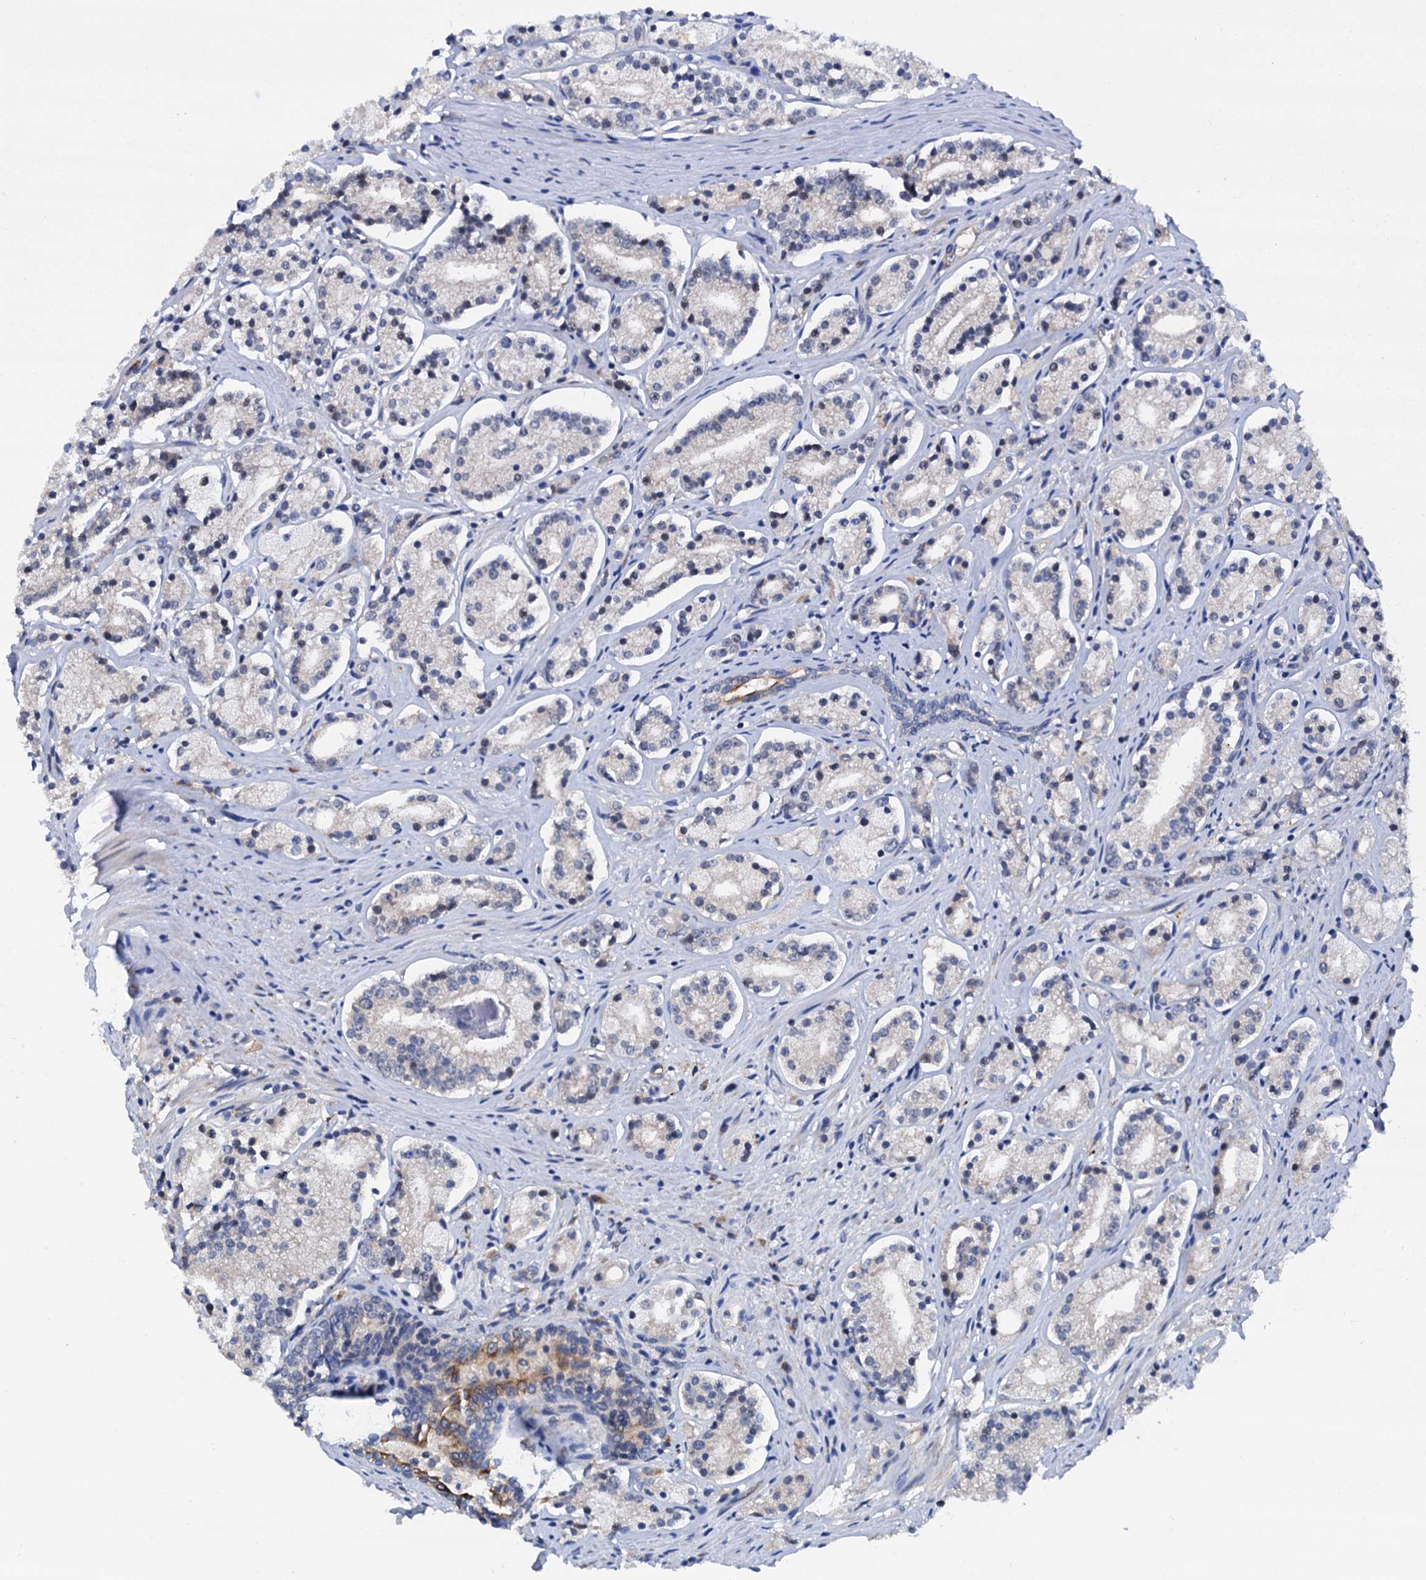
{"staining": {"intensity": "negative", "quantity": "none", "location": "none"}, "tissue": "prostate cancer", "cell_type": "Tumor cells", "image_type": "cancer", "snomed": [{"axis": "morphology", "description": "Adenocarcinoma, High grade"}, {"axis": "topography", "description": "Prostate"}], "caption": "This is a histopathology image of immunohistochemistry staining of prostate cancer, which shows no positivity in tumor cells.", "gene": "RASSF9", "patient": {"sex": "male", "age": 69}}